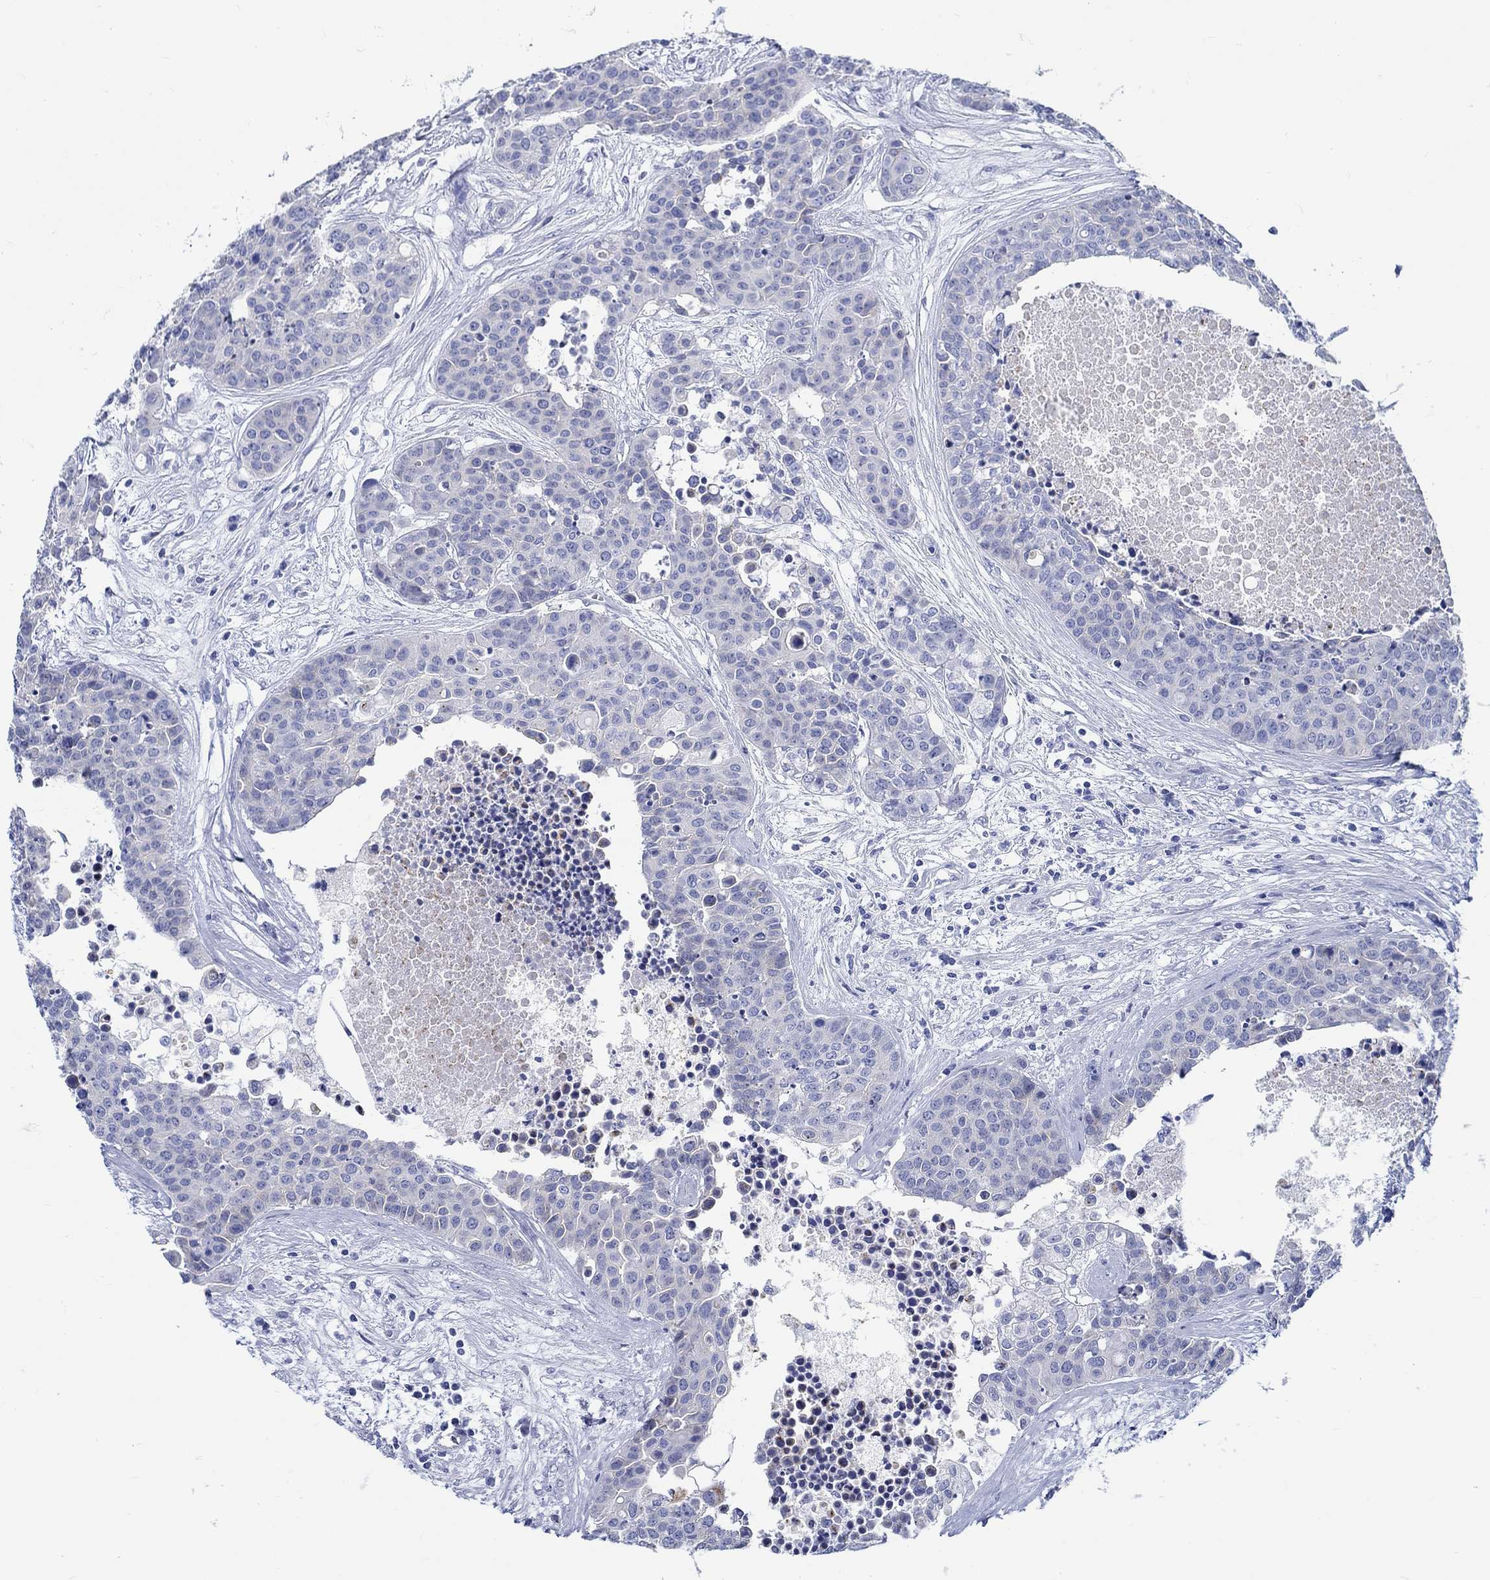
{"staining": {"intensity": "negative", "quantity": "none", "location": "none"}, "tissue": "carcinoid", "cell_type": "Tumor cells", "image_type": "cancer", "snomed": [{"axis": "morphology", "description": "Carcinoid, malignant, NOS"}, {"axis": "topography", "description": "Colon"}], "caption": "Immunohistochemistry (IHC) micrograph of human carcinoid stained for a protein (brown), which demonstrates no staining in tumor cells. Brightfield microscopy of immunohistochemistry stained with DAB (brown) and hematoxylin (blue), captured at high magnification.", "gene": "RD3L", "patient": {"sex": "male", "age": 81}}